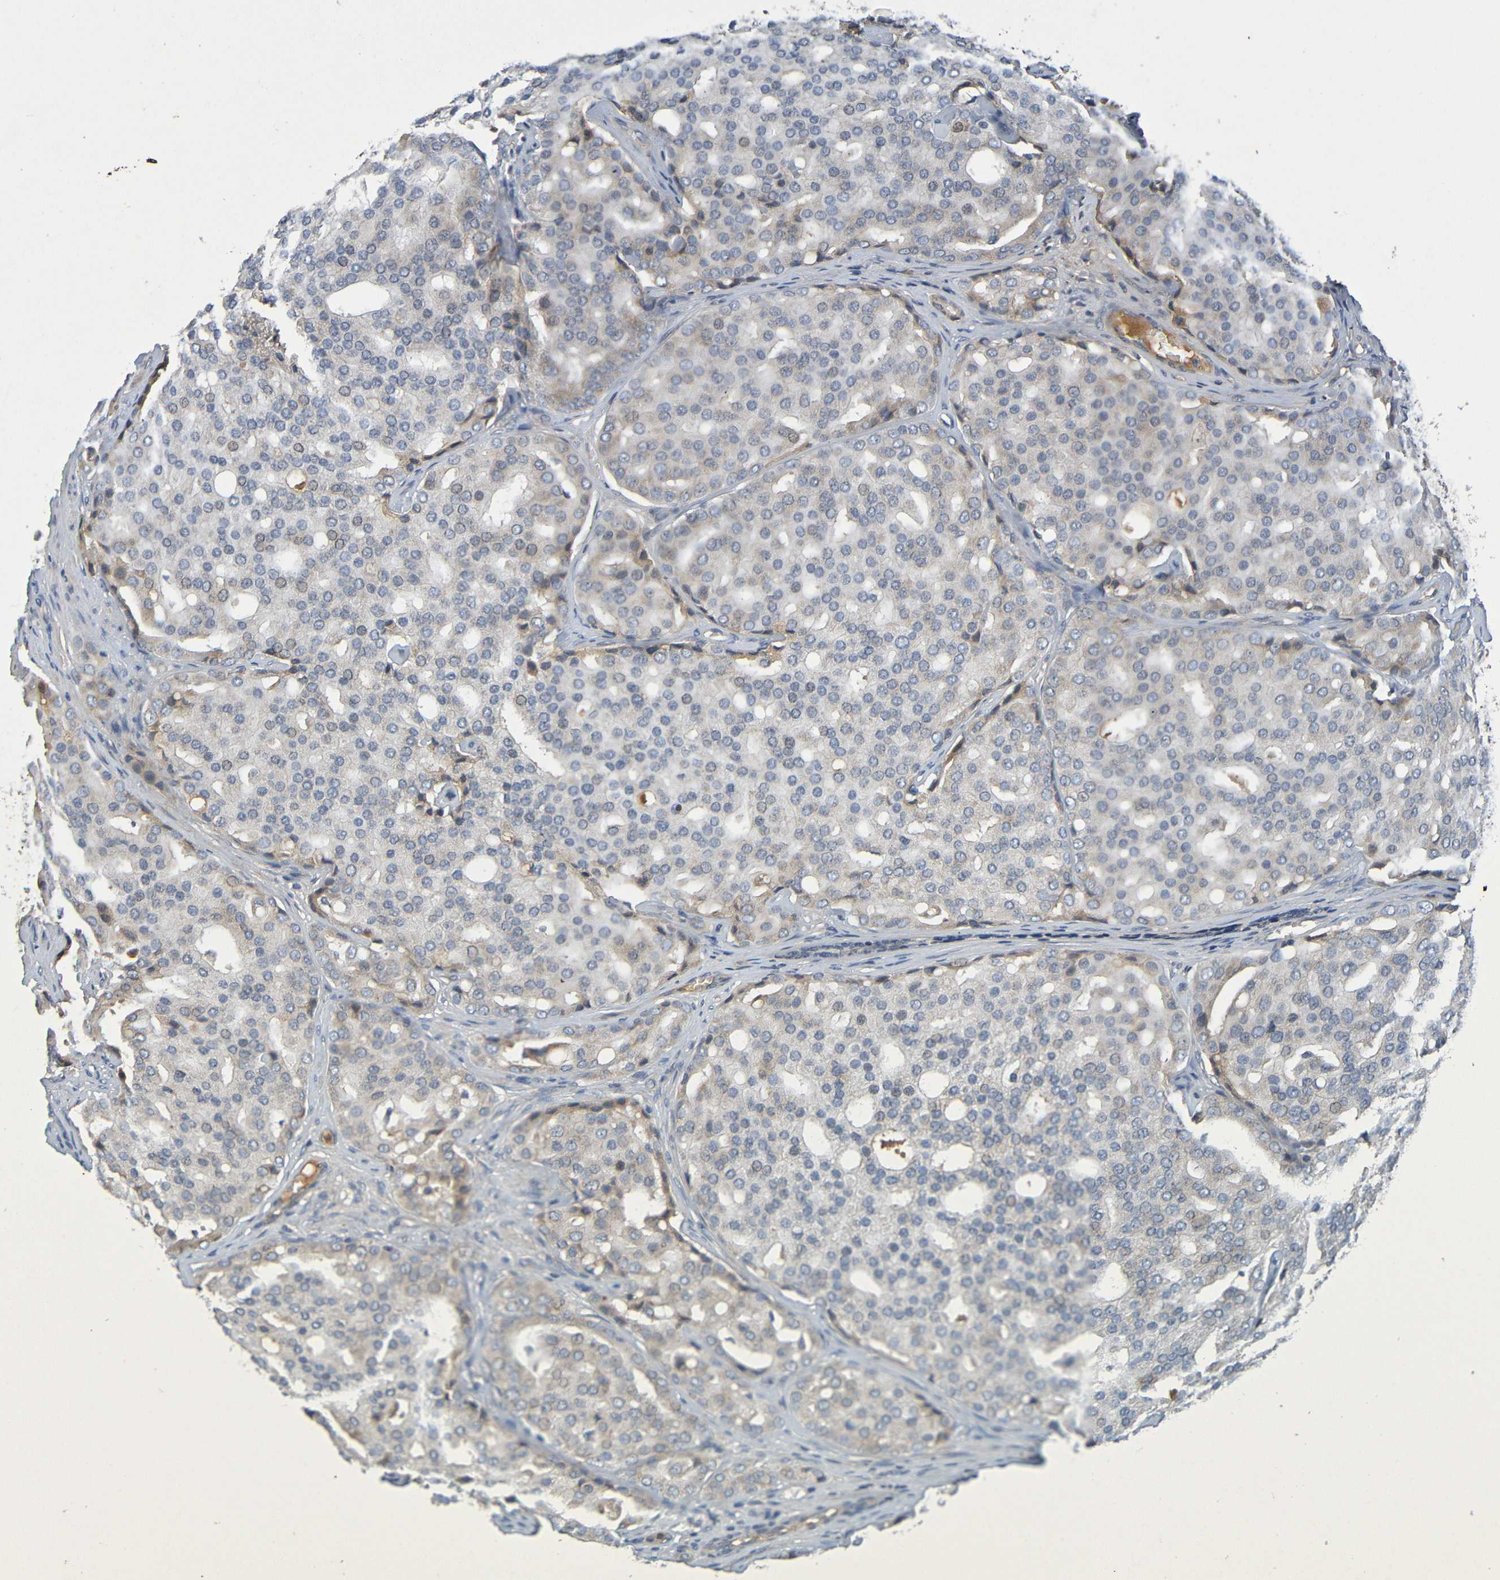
{"staining": {"intensity": "weak", "quantity": "<25%", "location": "cytoplasmic/membranous"}, "tissue": "prostate cancer", "cell_type": "Tumor cells", "image_type": "cancer", "snomed": [{"axis": "morphology", "description": "Adenocarcinoma, High grade"}, {"axis": "topography", "description": "Prostate"}], "caption": "Tumor cells are negative for protein expression in human prostate cancer.", "gene": "C1QA", "patient": {"sex": "male", "age": 64}}